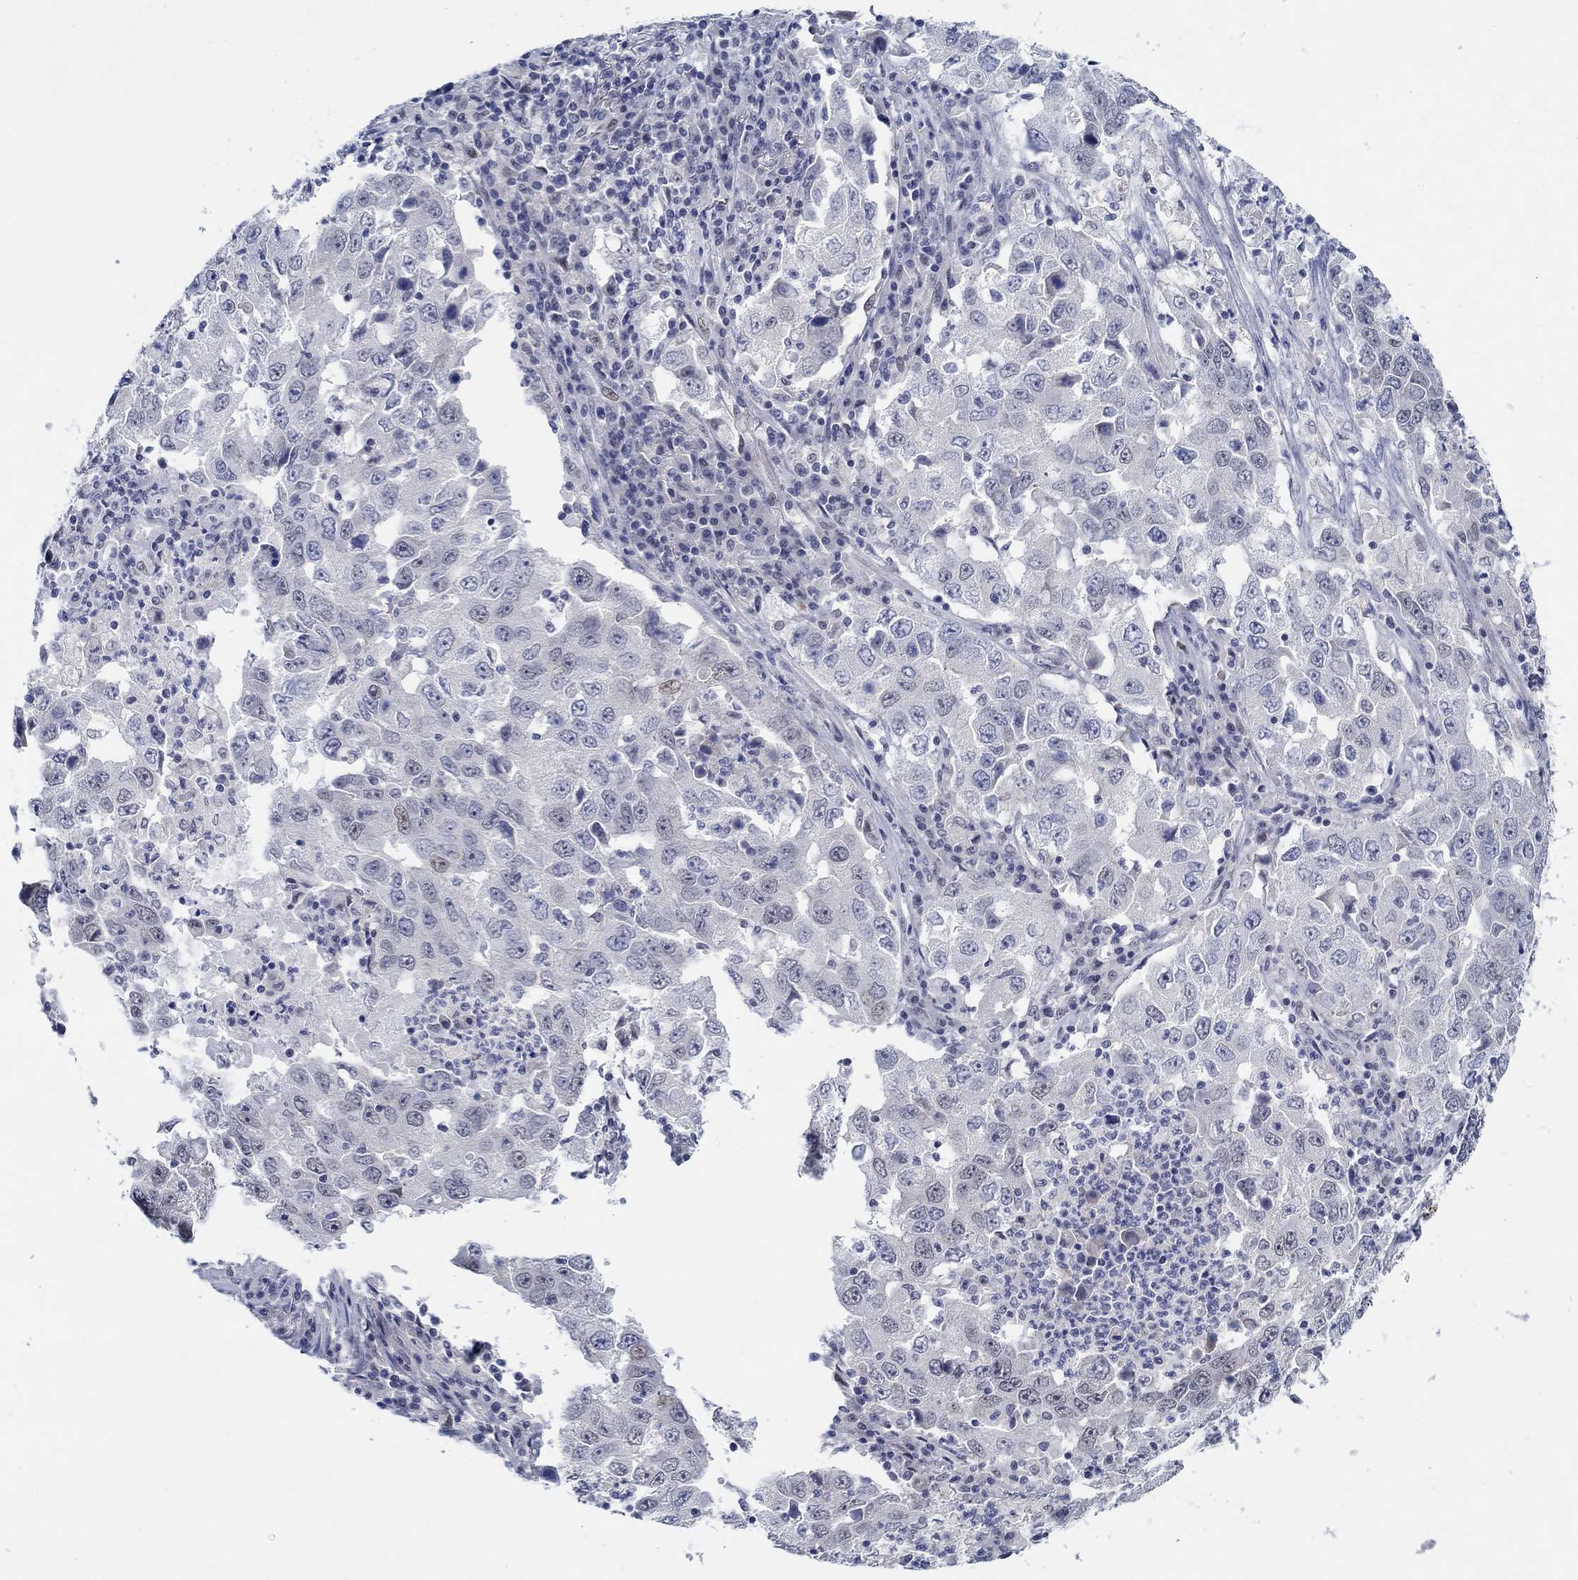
{"staining": {"intensity": "negative", "quantity": "none", "location": "none"}, "tissue": "lung cancer", "cell_type": "Tumor cells", "image_type": "cancer", "snomed": [{"axis": "morphology", "description": "Adenocarcinoma, NOS"}, {"axis": "topography", "description": "Lung"}], "caption": "High magnification brightfield microscopy of lung adenocarcinoma stained with DAB (3,3'-diaminobenzidine) (brown) and counterstained with hematoxylin (blue): tumor cells show no significant positivity.", "gene": "SLC34A1", "patient": {"sex": "male", "age": 73}}